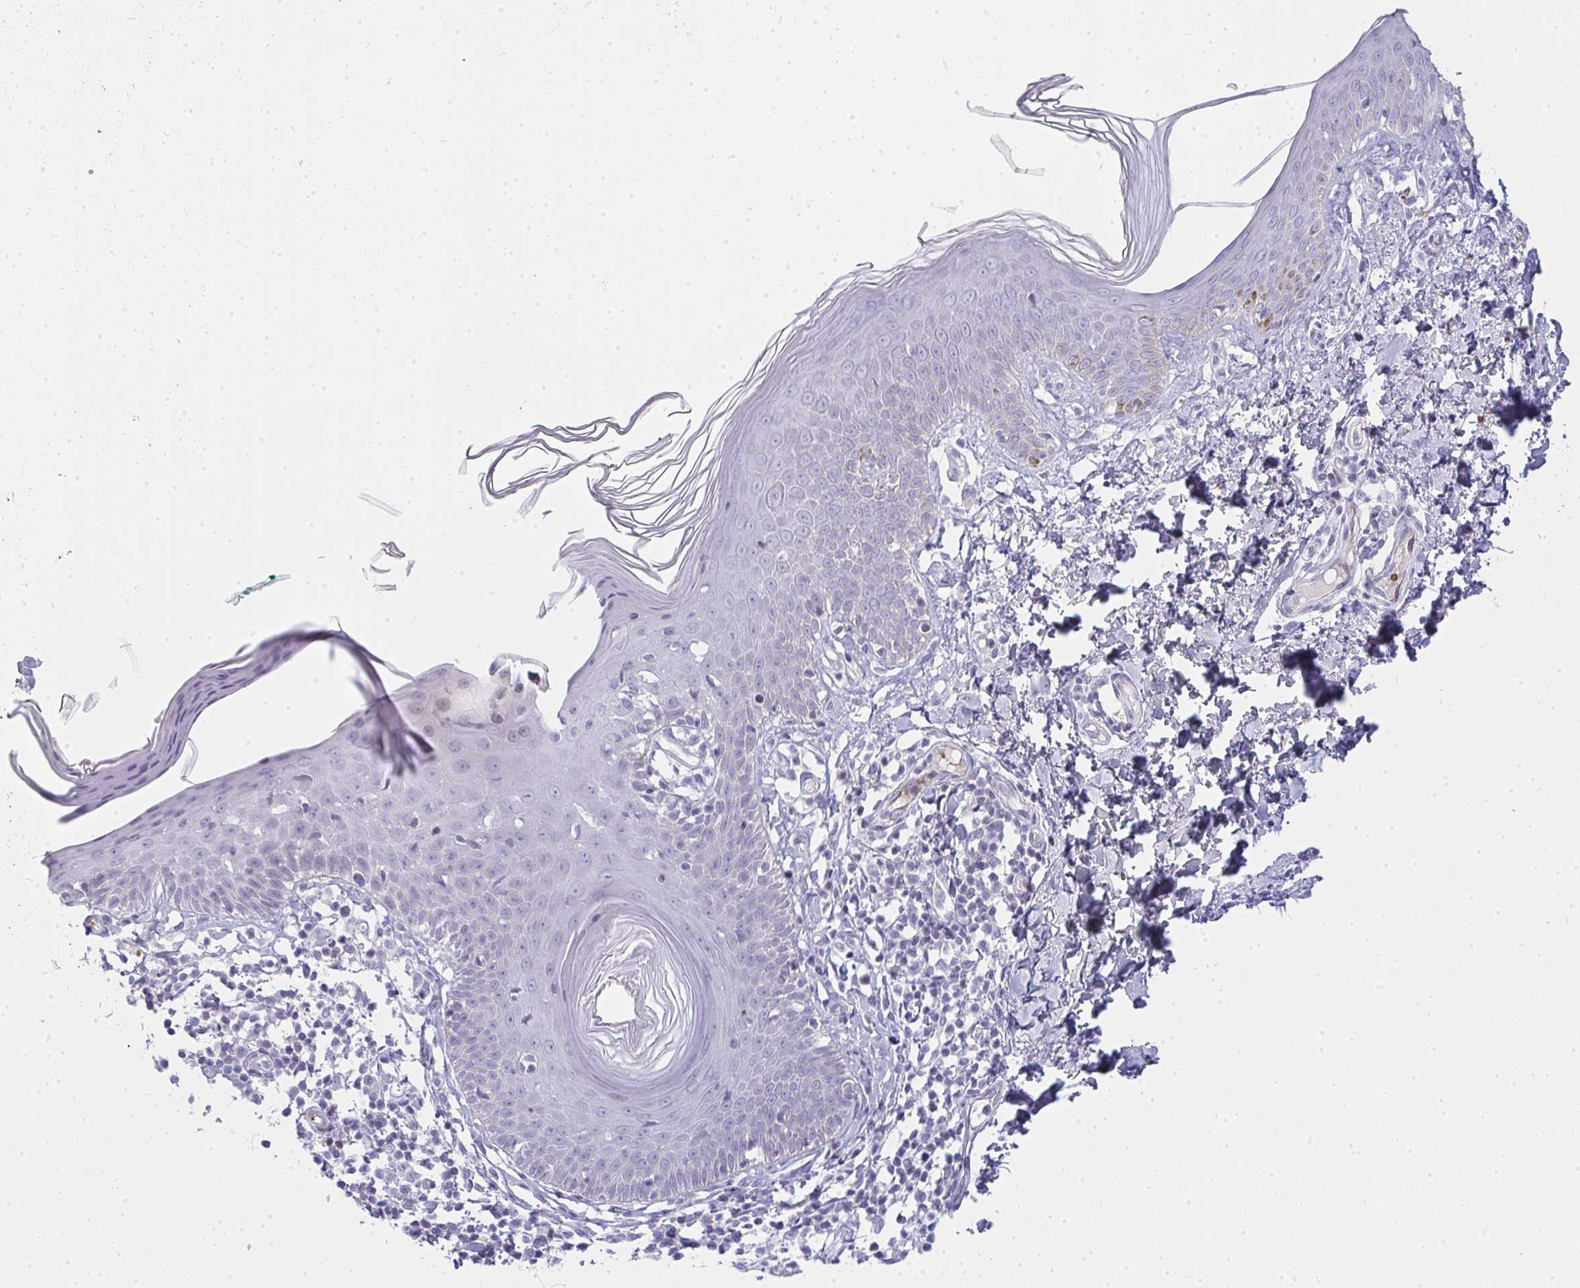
{"staining": {"intensity": "negative", "quantity": "none", "location": "none"}, "tissue": "skin", "cell_type": "Fibroblasts", "image_type": "normal", "snomed": [{"axis": "morphology", "description": "Normal tissue, NOS"}, {"axis": "topography", "description": "Skin"}, {"axis": "topography", "description": "Peripheral nerve tissue"}], "caption": "Fibroblasts show no significant positivity in normal skin. (Stains: DAB (3,3'-diaminobenzidine) immunohistochemistry (IHC) with hematoxylin counter stain, Microscopy: brightfield microscopy at high magnification).", "gene": "ZNF182", "patient": {"sex": "female", "age": 45}}